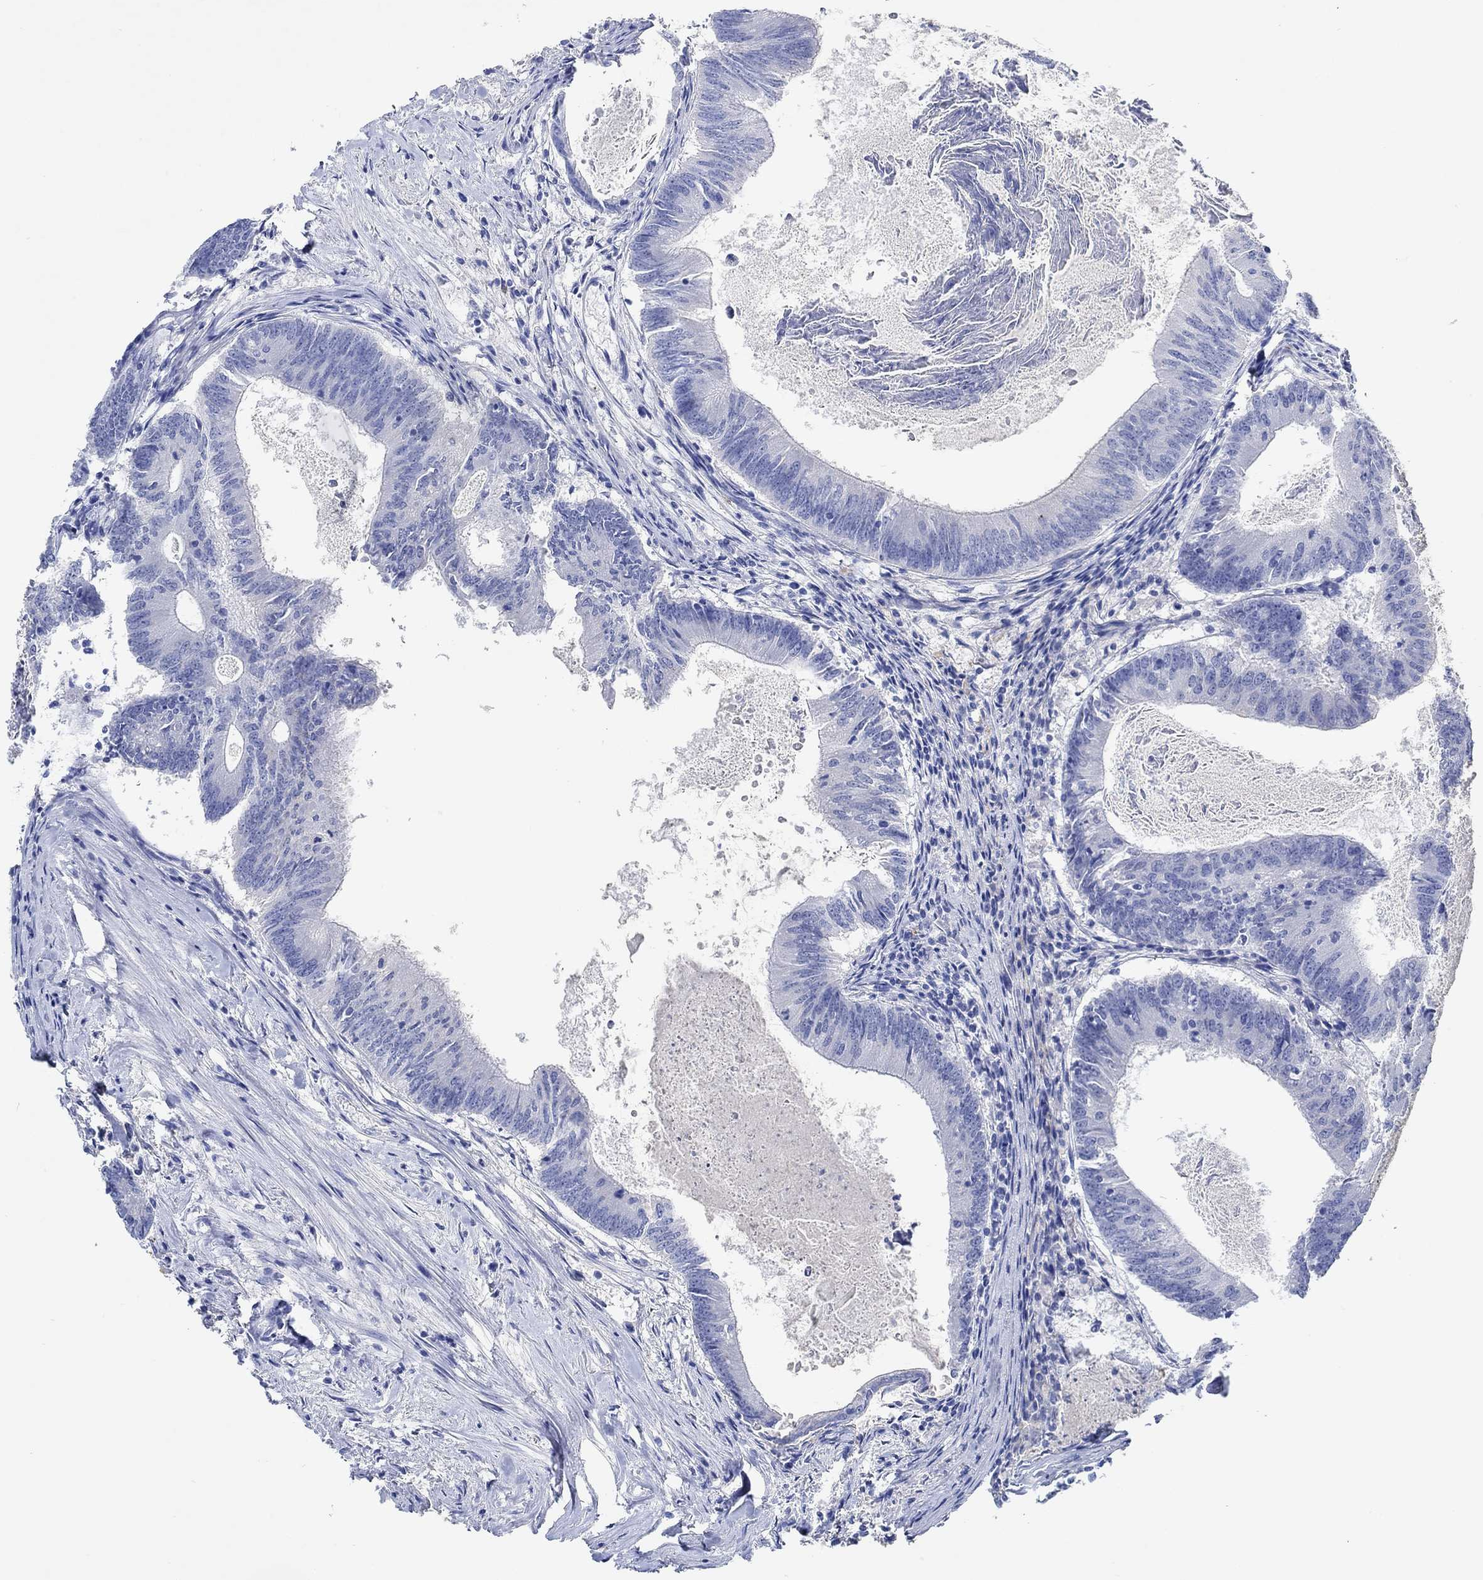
{"staining": {"intensity": "negative", "quantity": "none", "location": "none"}, "tissue": "colorectal cancer", "cell_type": "Tumor cells", "image_type": "cancer", "snomed": [{"axis": "morphology", "description": "Adenocarcinoma, NOS"}, {"axis": "topography", "description": "Colon"}], "caption": "This photomicrograph is of adenocarcinoma (colorectal) stained with immunohistochemistry (IHC) to label a protein in brown with the nuclei are counter-stained blue. There is no expression in tumor cells. Brightfield microscopy of immunohistochemistry stained with DAB (3,3'-diaminobenzidine) (brown) and hematoxylin (blue), captured at high magnification.", "gene": "PPP1R17", "patient": {"sex": "female", "age": 70}}